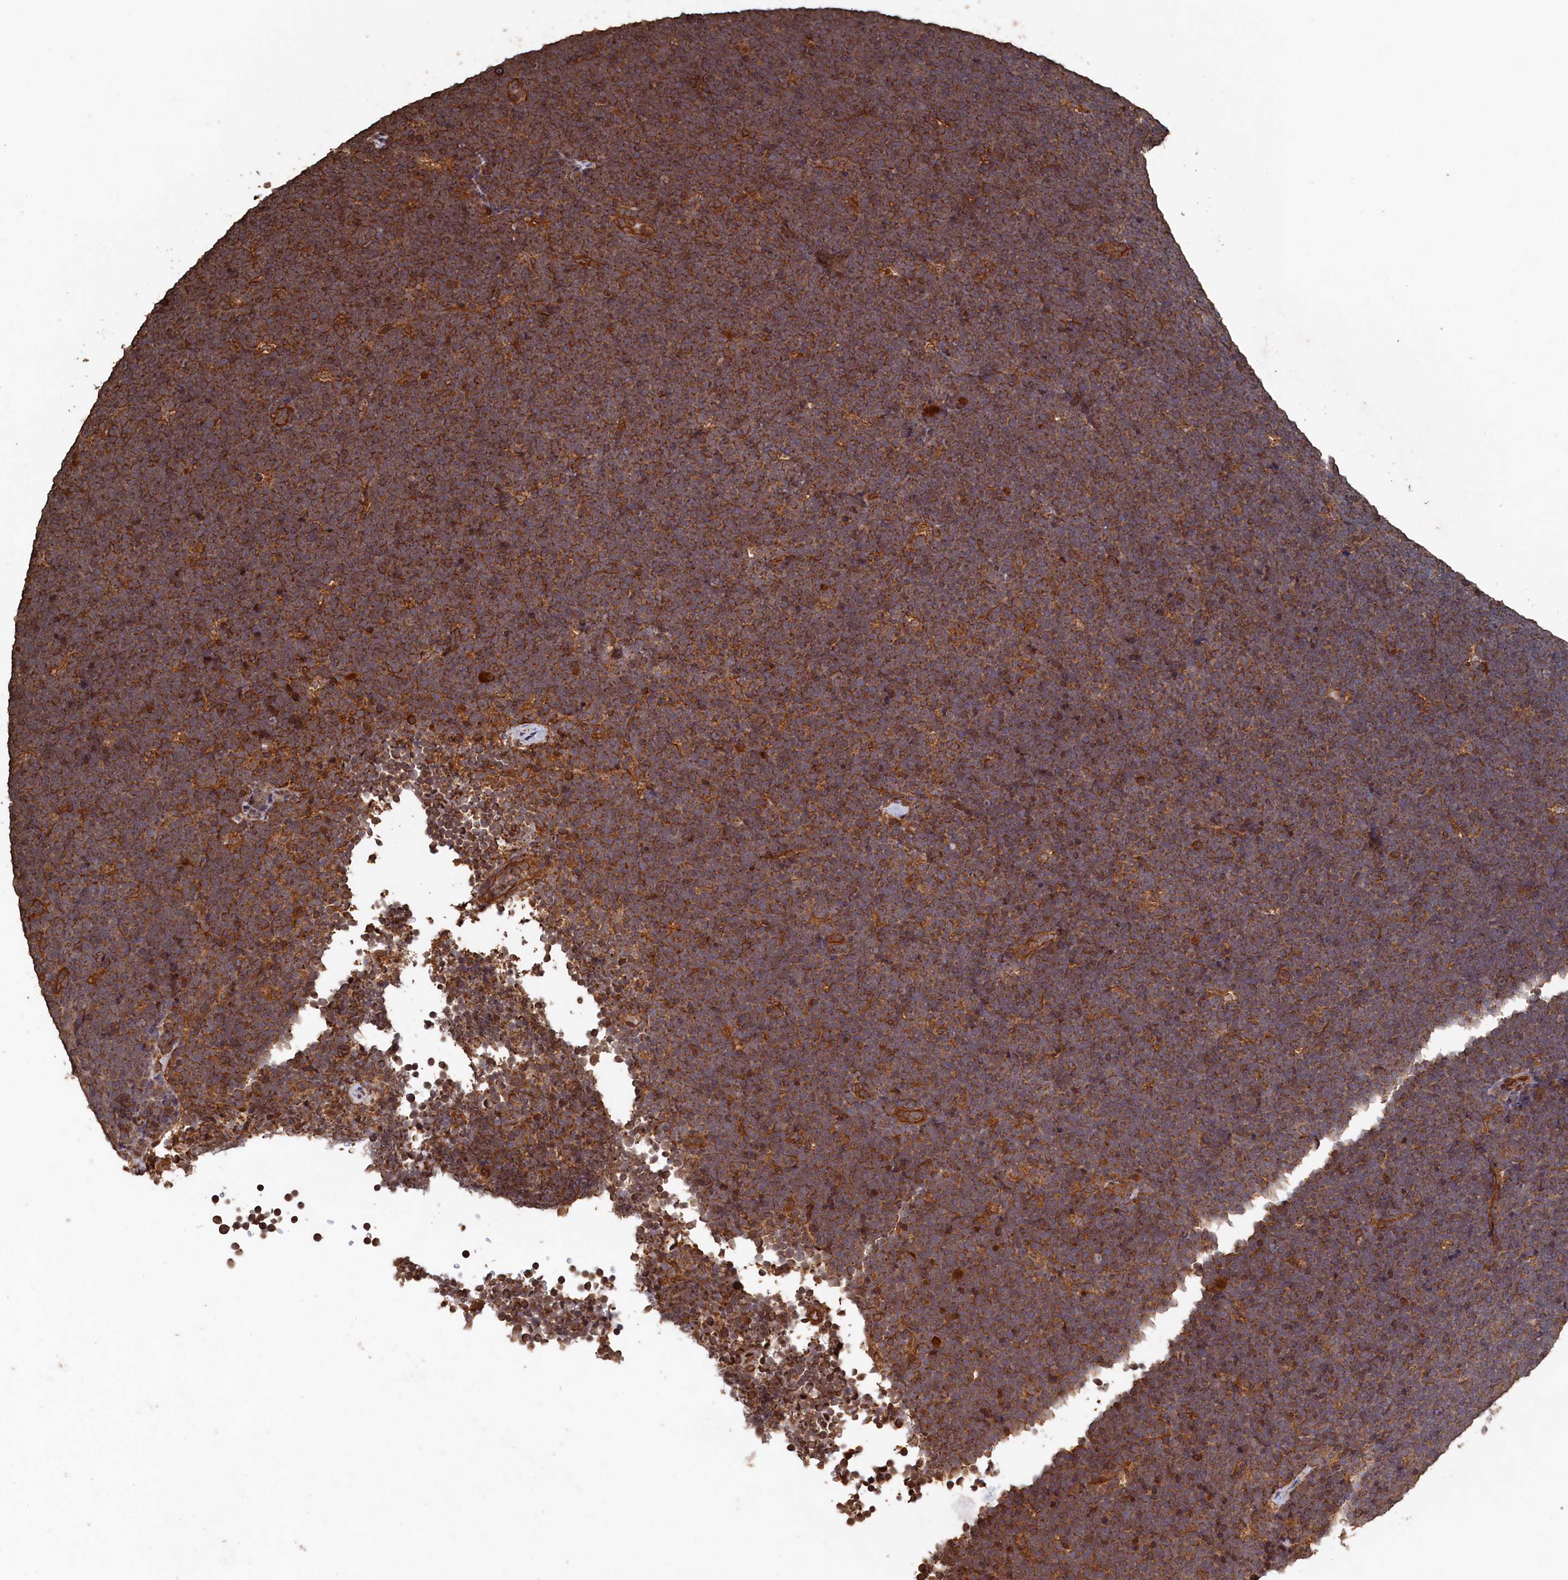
{"staining": {"intensity": "moderate", "quantity": ">75%", "location": "cytoplasmic/membranous"}, "tissue": "lymphoma", "cell_type": "Tumor cells", "image_type": "cancer", "snomed": [{"axis": "morphology", "description": "Malignant lymphoma, non-Hodgkin's type, High grade"}, {"axis": "topography", "description": "Lymph node"}], "caption": "Protein staining of lymphoma tissue exhibits moderate cytoplasmic/membranous positivity in approximately >75% of tumor cells.", "gene": "SNX33", "patient": {"sex": "male", "age": 13}}